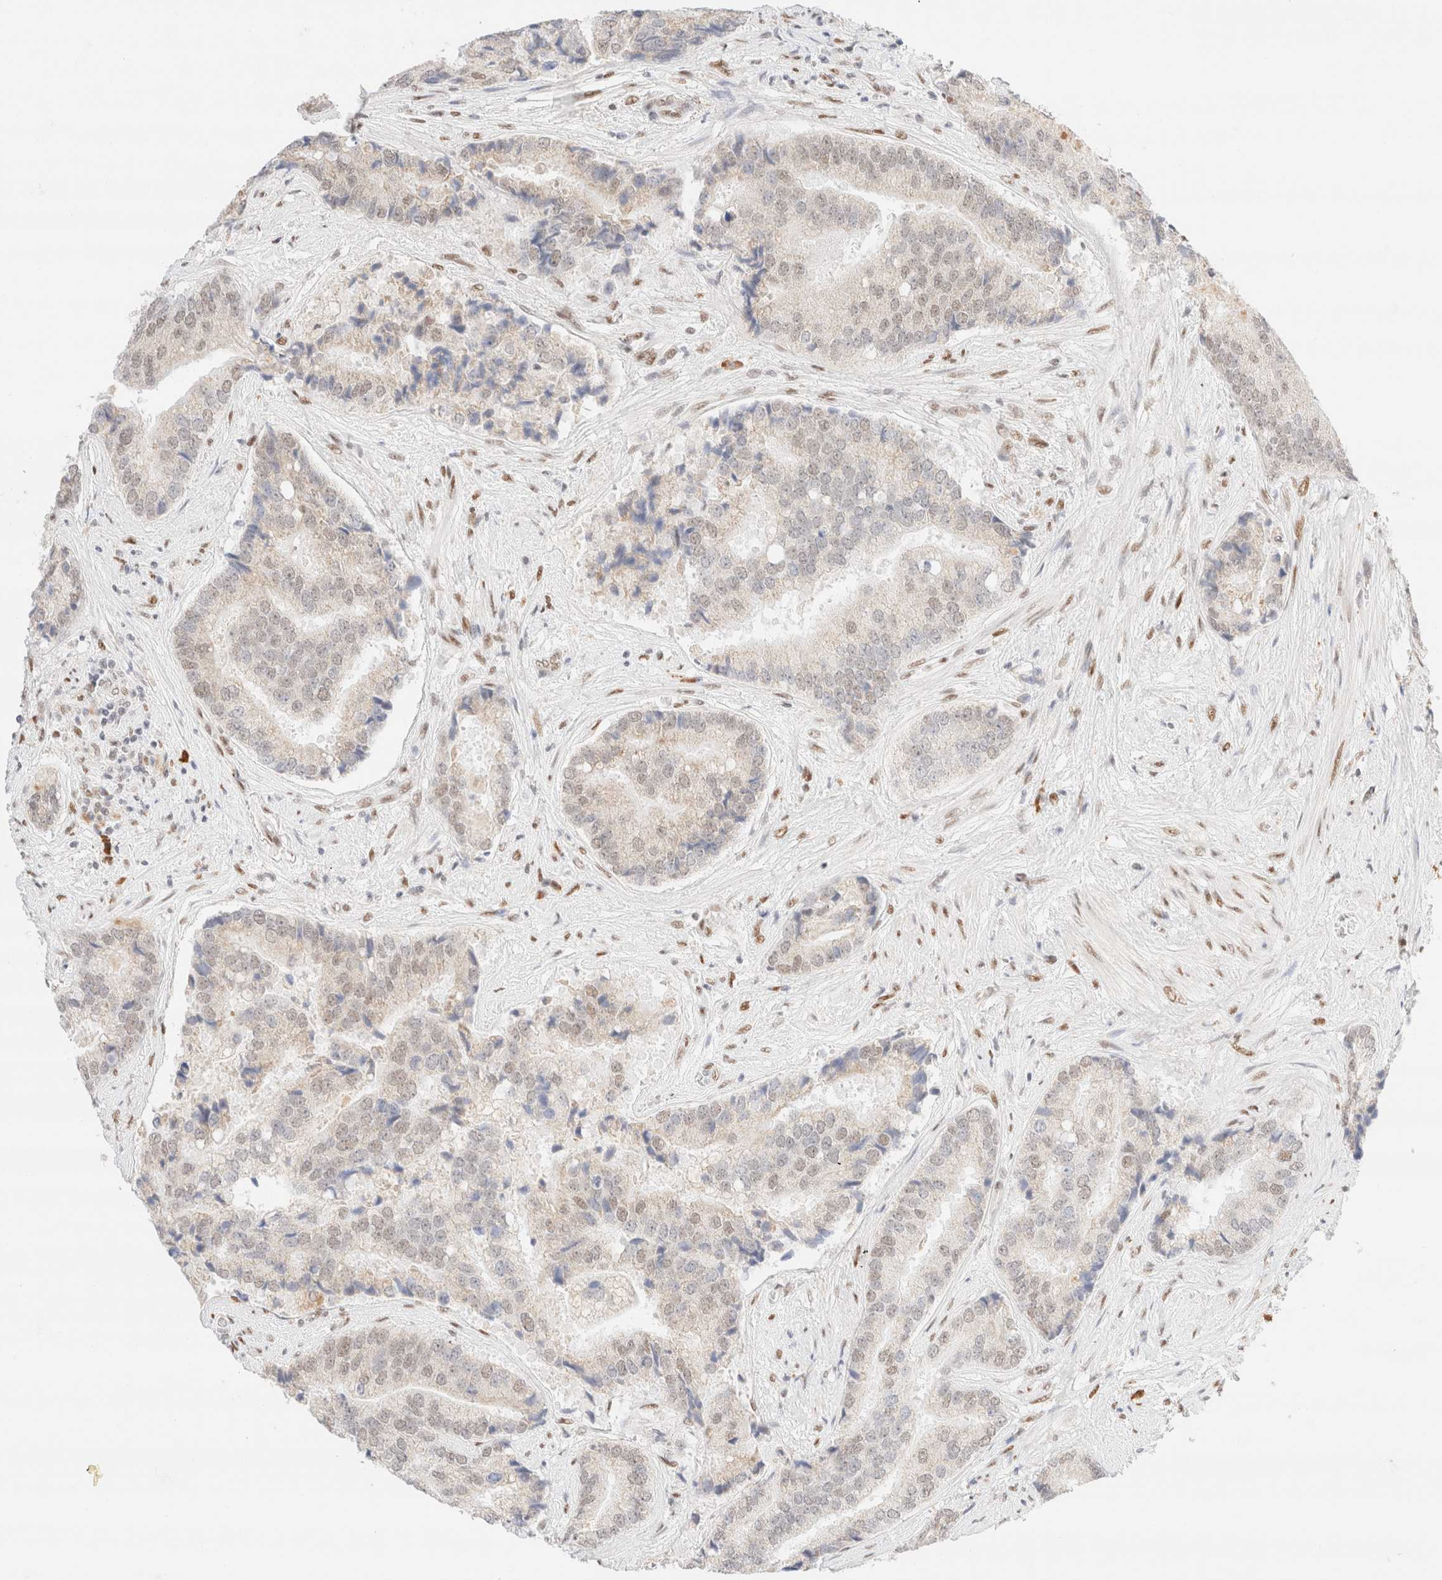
{"staining": {"intensity": "weak", "quantity": "<25%", "location": "nuclear"}, "tissue": "prostate cancer", "cell_type": "Tumor cells", "image_type": "cancer", "snomed": [{"axis": "morphology", "description": "Adenocarcinoma, High grade"}, {"axis": "topography", "description": "Prostate"}], "caption": "The immunohistochemistry (IHC) histopathology image has no significant expression in tumor cells of prostate high-grade adenocarcinoma tissue.", "gene": "CIC", "patient": {"sex": "male", "age": 70}}